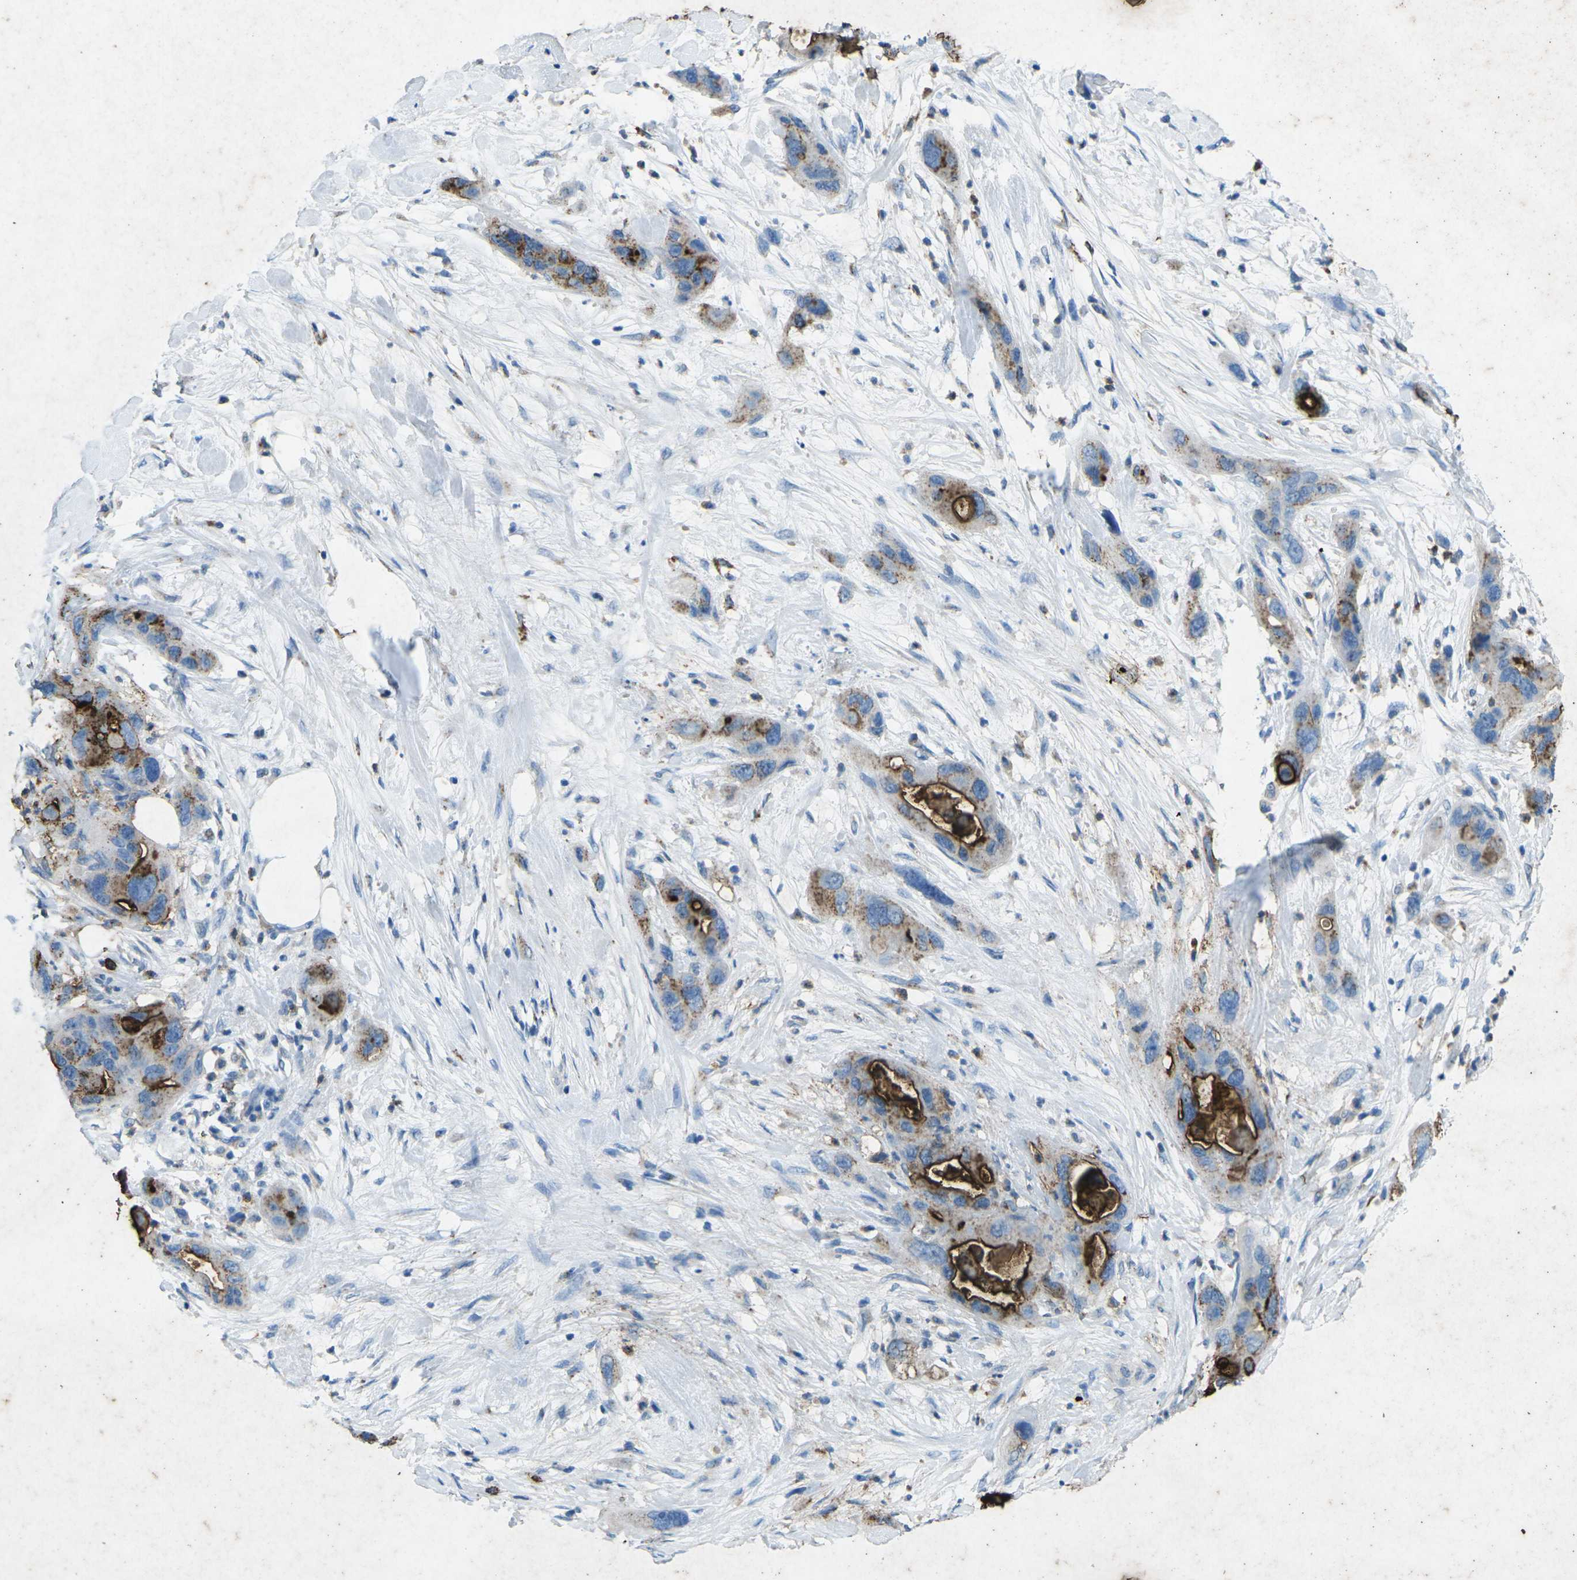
{"staining": {"intensity": "strong", "quantity": "25%-75%", "location": "cytoplasmic/membranous"}, "tissue": "pancreatic cancer", "cell_type": "Tumor cells", "image_type": "cancer", "snomed": [{"axis": "morphology", "description": "Adenocarcinoma, NOS"}, {"axis": "topography", "description": "Pancreas"}], "caption": "A brown stain highlights strong cytoplasmic/membranous expression of a protein in pancreatic cancer tumor cells.", "gene": "CTAGE1", "patient": {"sex": "female", "age": 71}}